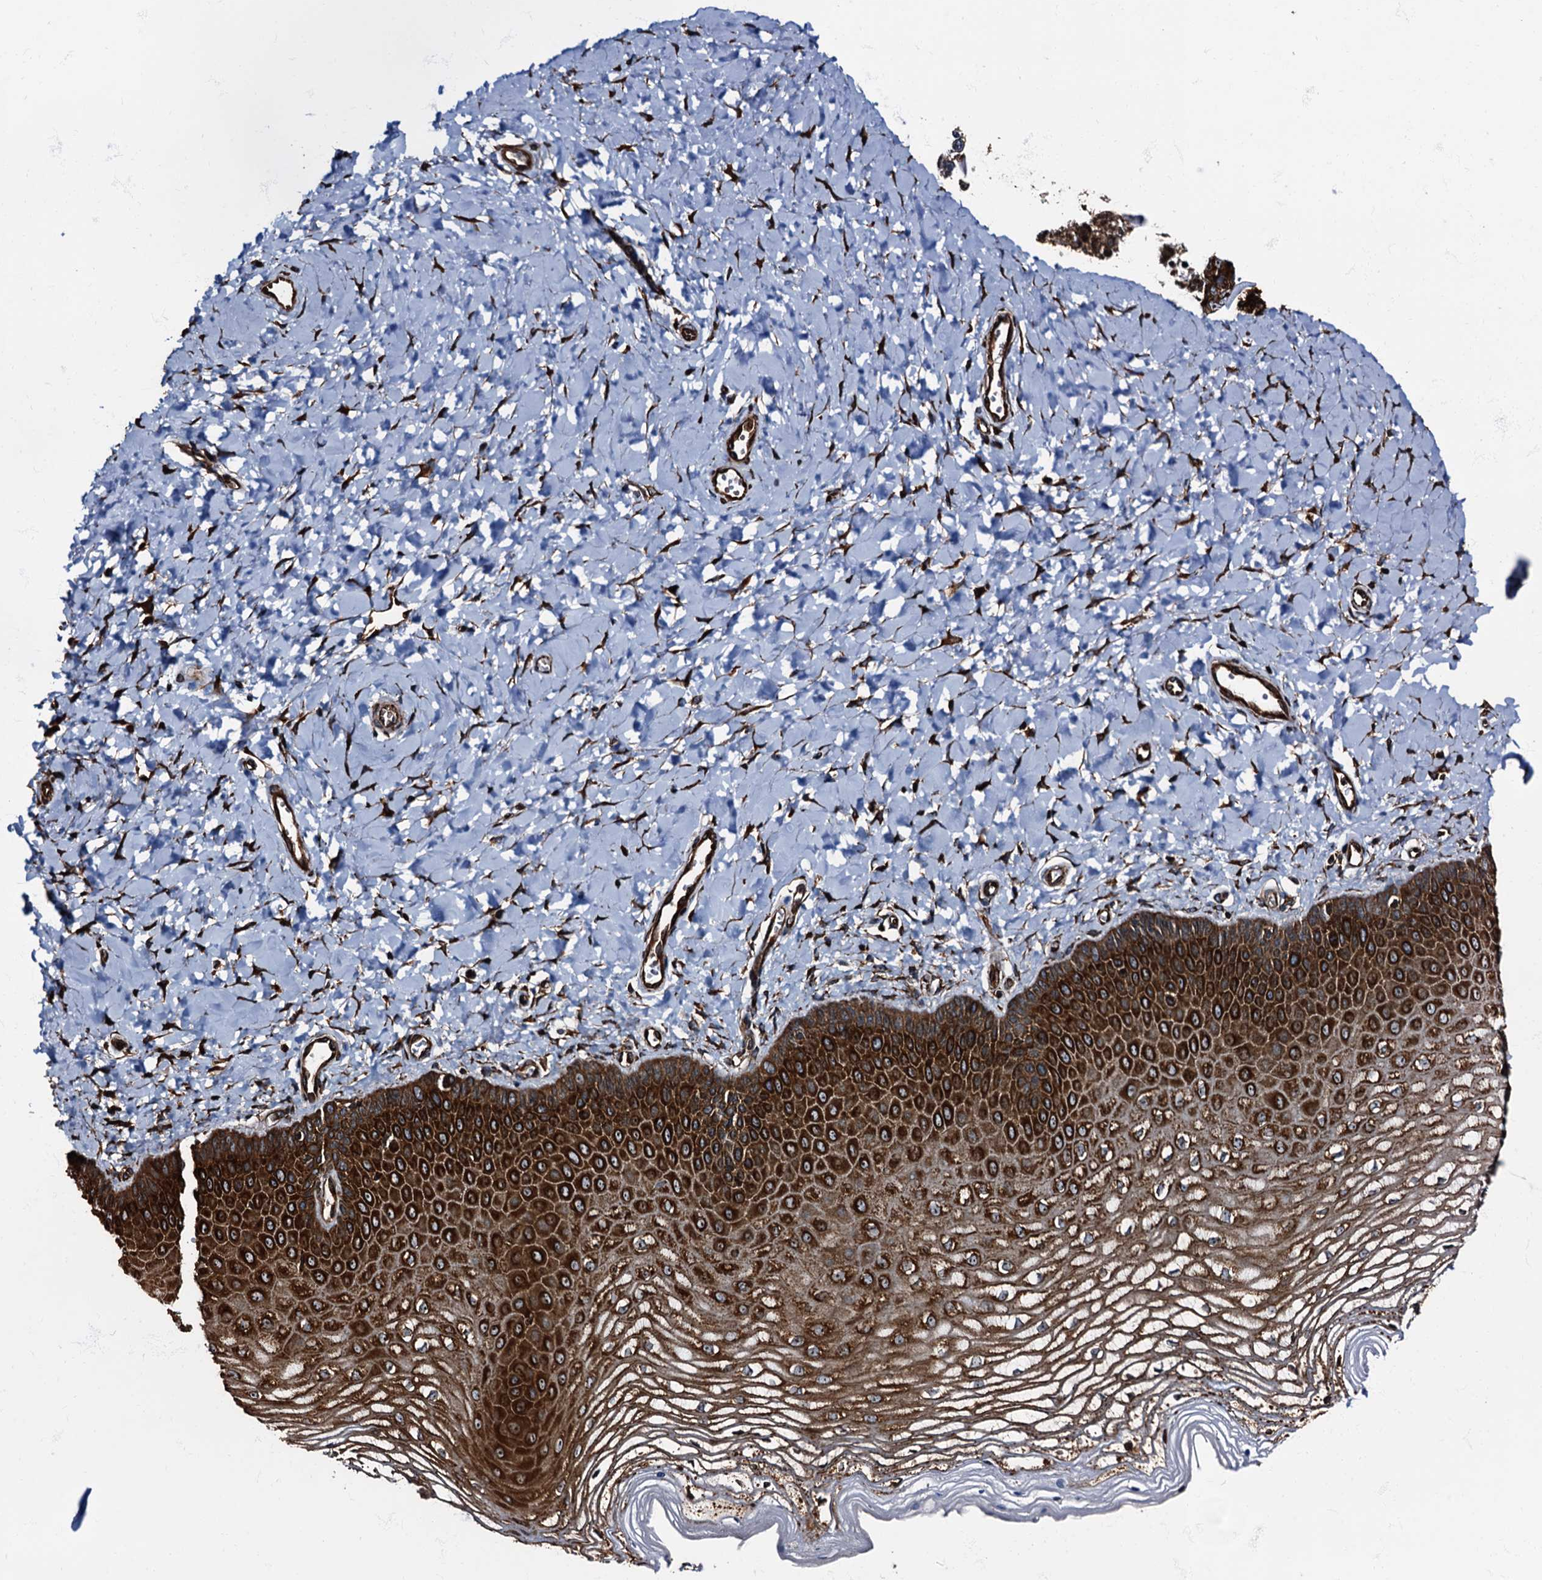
{"staining": {"intensity": "strong", "quantity": ">75%", "location": "cytoplasmic/membranous"}, "tissue": "vagina", "cell_type": "Squamous epithelial cells", "image_type": "normal", "snomed": [{"axis": "morphology", "description": "Normal tissue, NOS"}, {"axis": "topography", "description": "Vagina"}, {"axis": "topography", "description": "Cervix"}], "caption": "Protein expression analysis of benign human vagina reveals strong cytoplasmic/membranous expression in about >75% of squamous epithelial cells. The protein is stained brown, and the nuclei are stained in blue (DAB IHC with brightfield microscopy, high magnification).", "gene": "ATP2C1", "patient": {"sex": "female", "age": 40}}